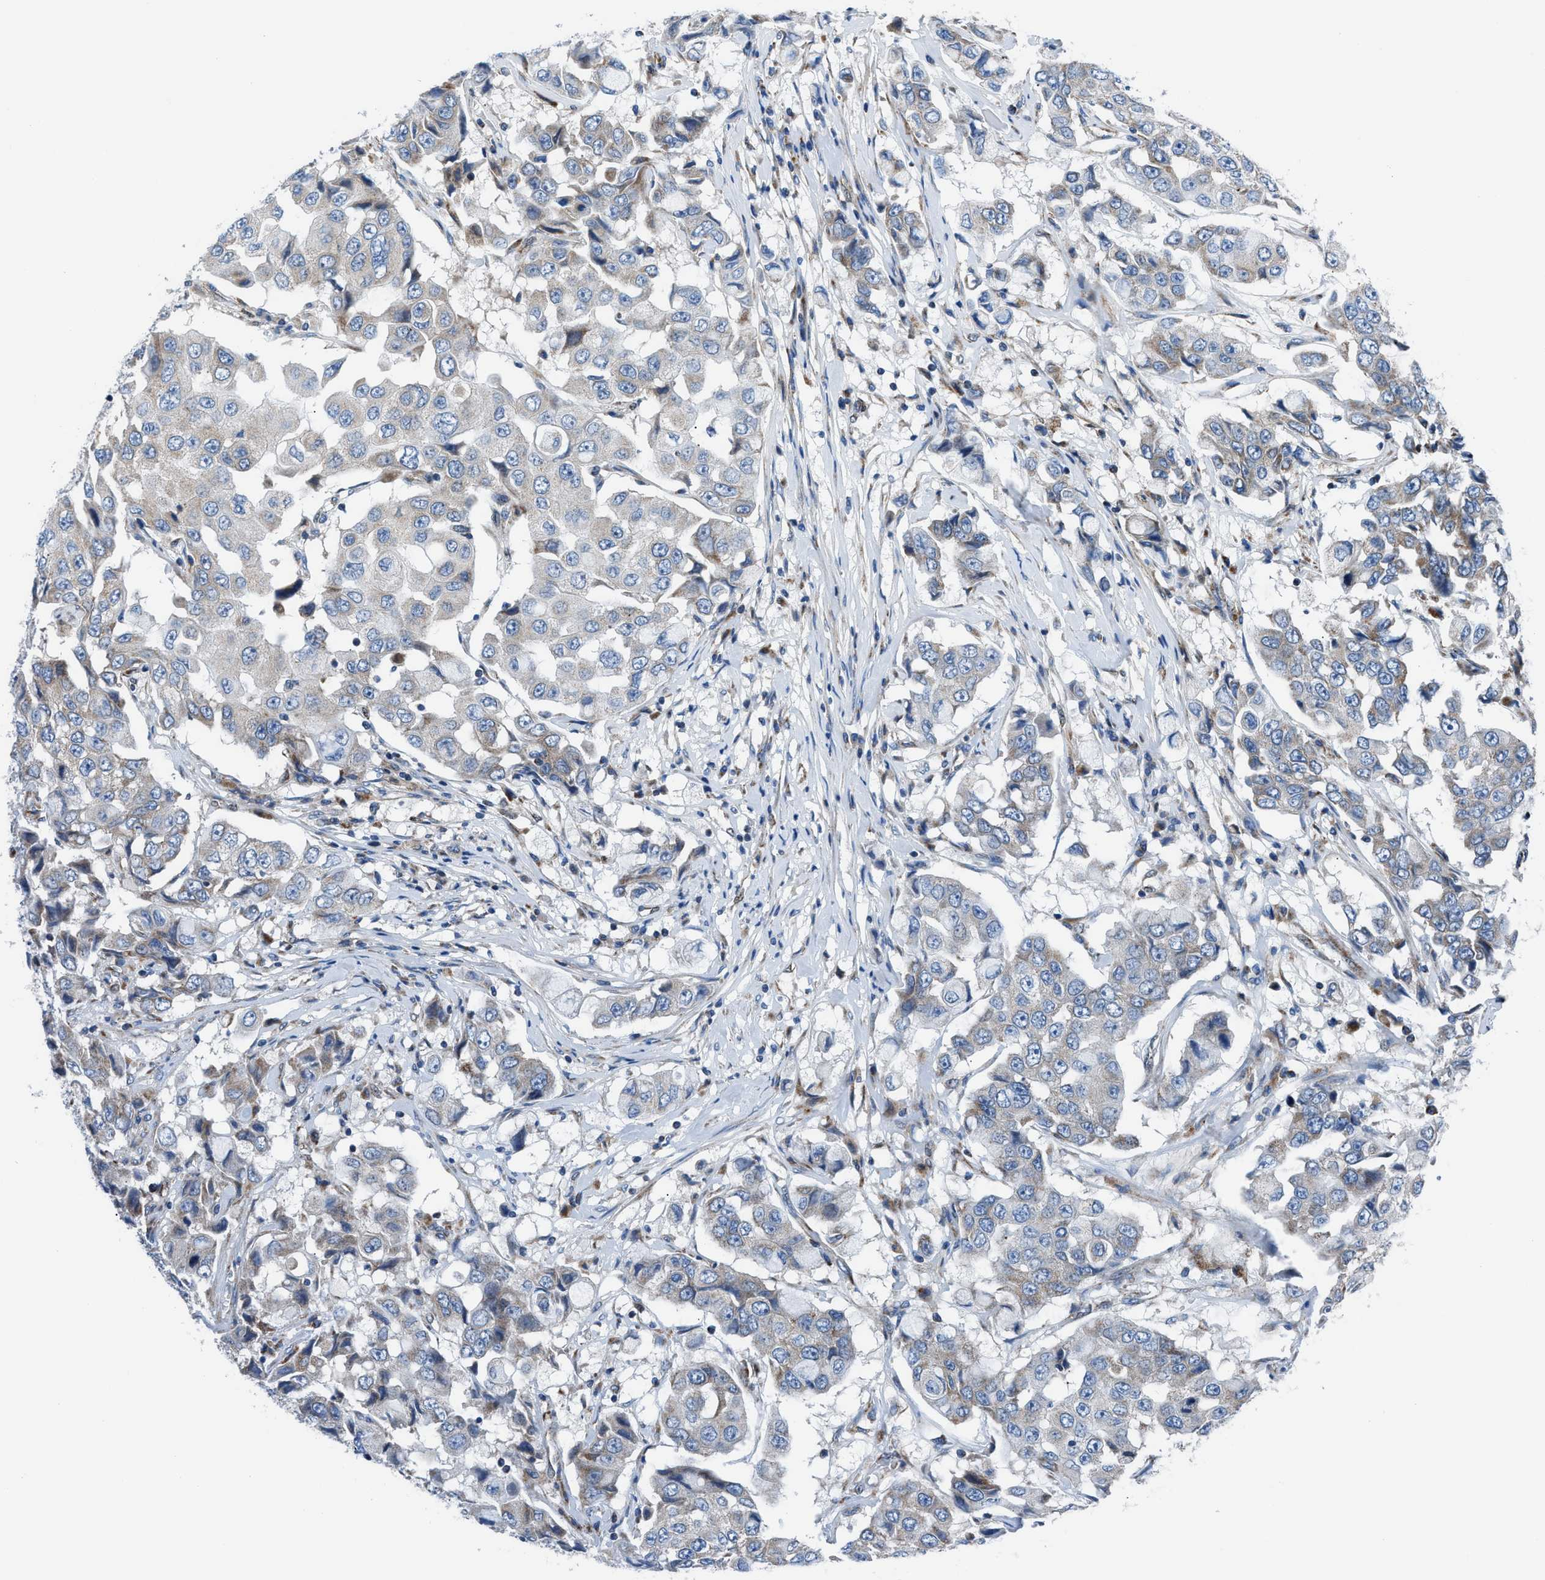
{"staining": {"intensity": "moderate", "quantity": "25%-75%", "location": "cytoplasmic/membranous"}, "tissue": "breast cancer", "cell_type": "Tumor cells", "image_type": "cancer", "snomed": [{"axis": "morphology", "description": "Duct carcinoma"}, {"axis": "topography", "description": "Breast"}], "caption": "Protein analysis of breast cancer (infiltrating ductal carcinoma) tissue shows moderate cytoplasmic/membranous positivity in approximately 25%-75% of tumor cells. The staining was performed using DAB to visualize the protein expression in brown, while the nuclei were stained in blue with hematoxylin (Magnification: 20x).", "gene": "LMO2", "patient": {"sex": "female", "age": 27}}